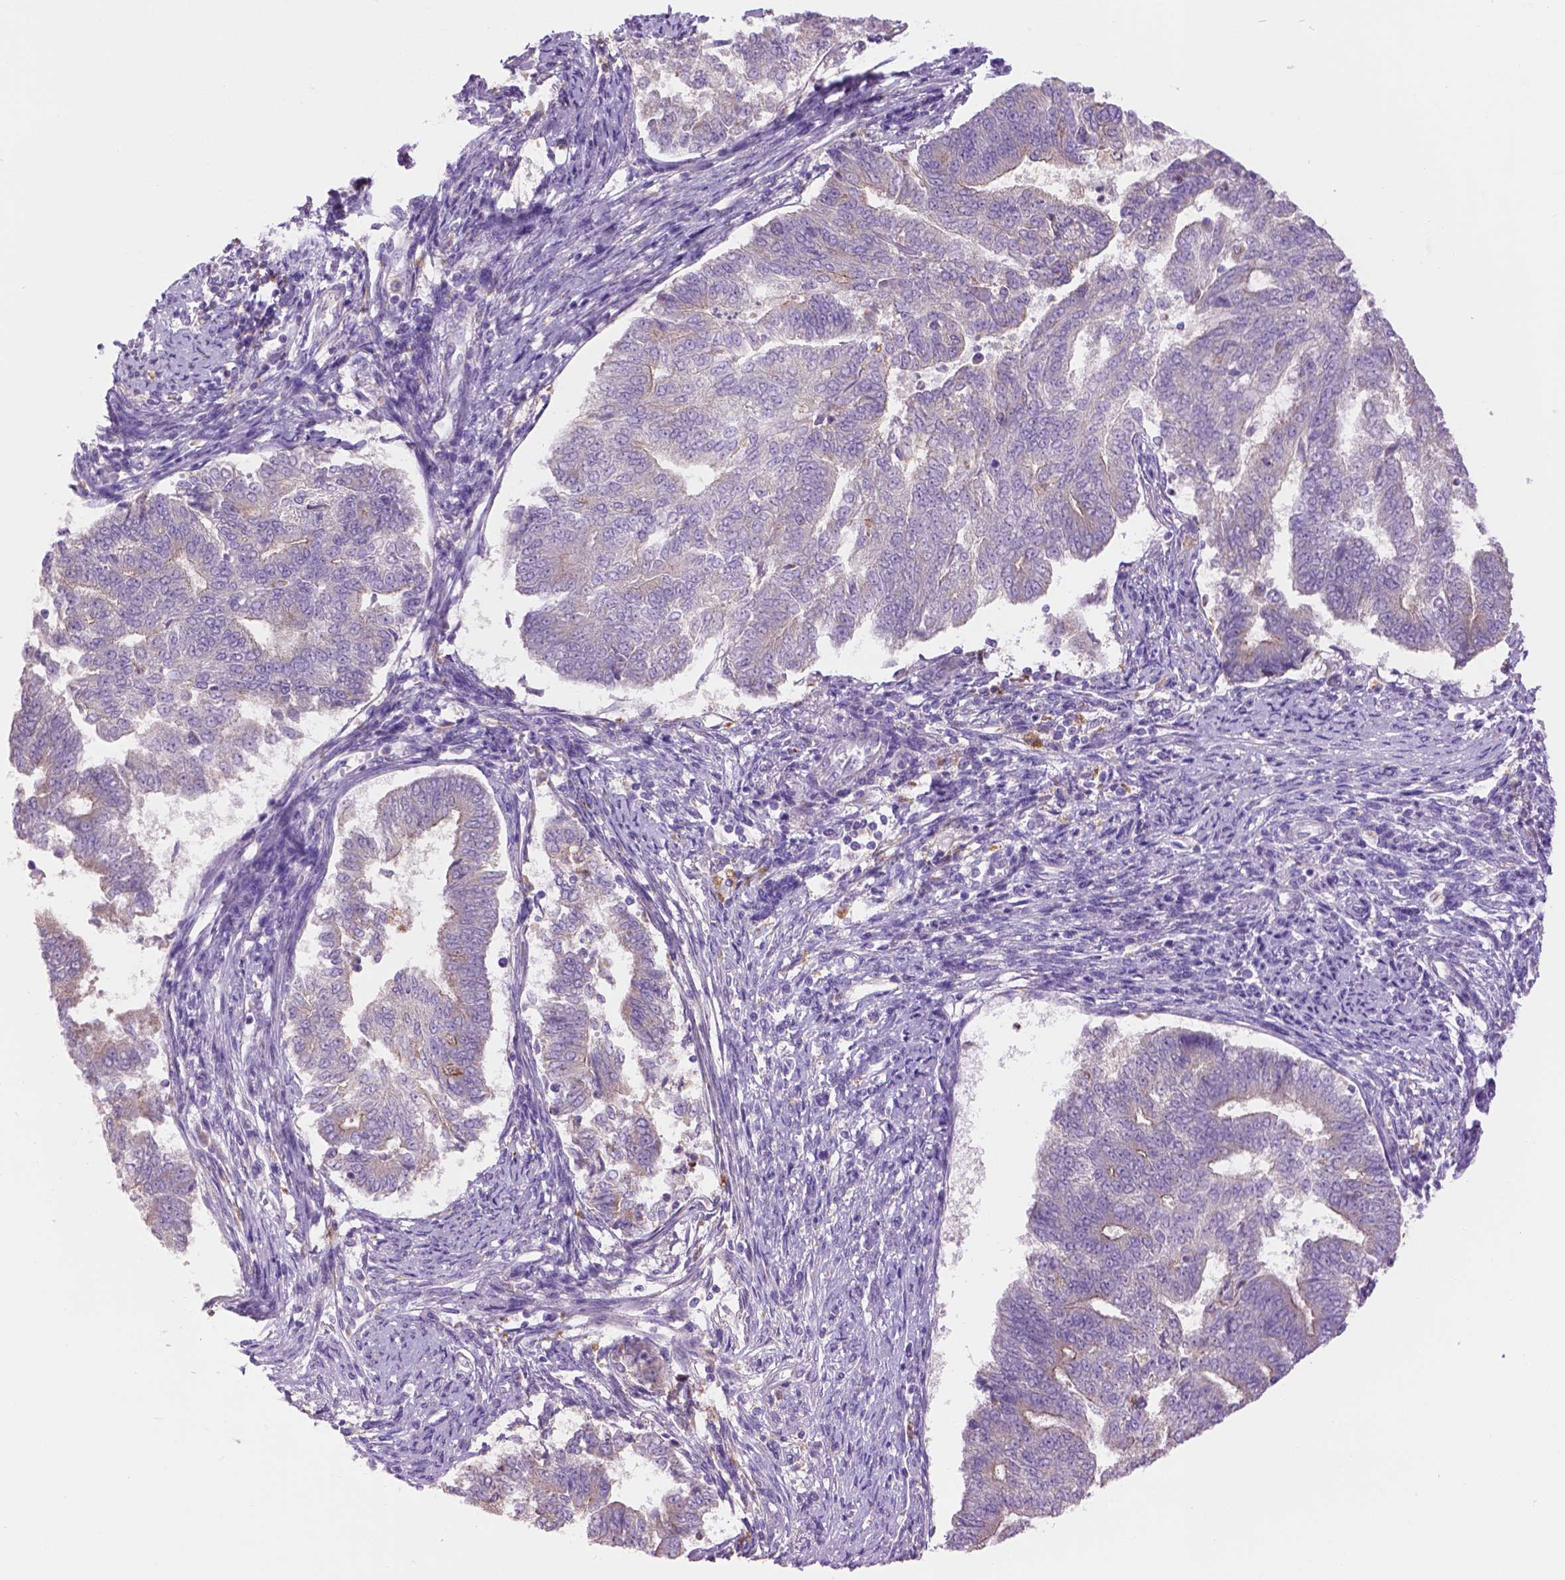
{"staining": {"intensity": "weak", "quantity": "<25%", "location": "cytoplasmic/membranous"}, "tissue": "endometrial cancer", "cell_type": "Tumor cells", "image_type": "cancer", "snomed": [{"axis": "morphology", "description": "Adenocarcinoma, NOS"}, {"axis": "topography", "description": "Endometrium"}], "caption": "High power microscopy photomicrograph of an IHC image of endometrial cancer (adenocarcinoma), revealing no significant staining in tumor cells.", "gene": "CDH7", "patient": {"sex": "female", "age": 65}}